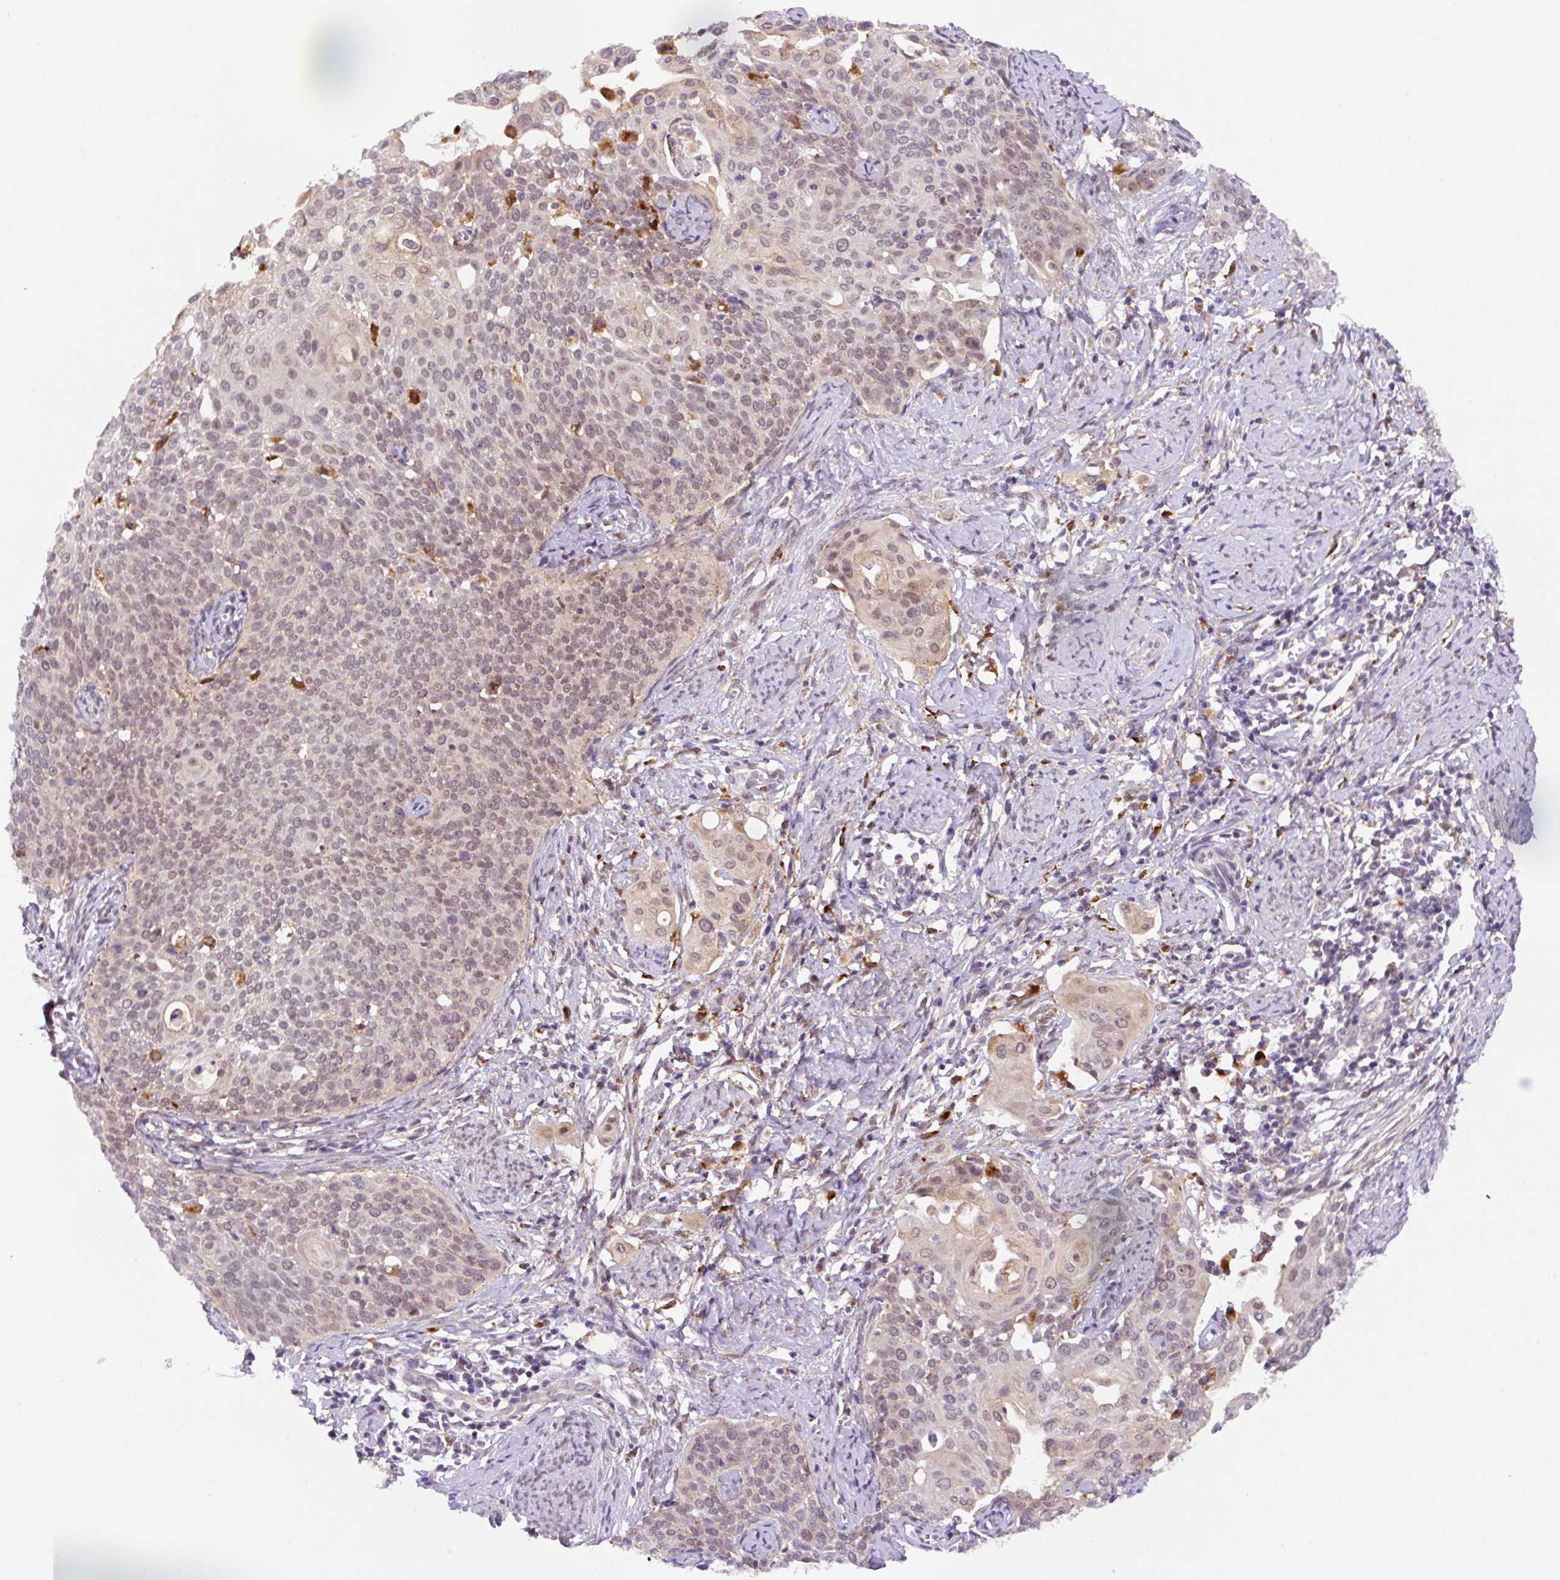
{"staining": {"intensity": "moderate", "quantity": "25%-75%", "location": "nuclear"}, "tissue": "cervical cancer", "cell_type": "Tumor cells", "image_type": "cancer", "snomed": [{"axis": "morphology", "description": "Squamous cell carcinoma, NOS"}, {"axis": "topography", "description": "Cervix"}], "caption": "About 25%-75% of tumor cells in cervical cancer demonstrate moderate nuclear protein expression as visualized by brown immunohistochemical staining.", "gene": "CEBPZOS", "patient": {"sex": "female", "age": 44}}